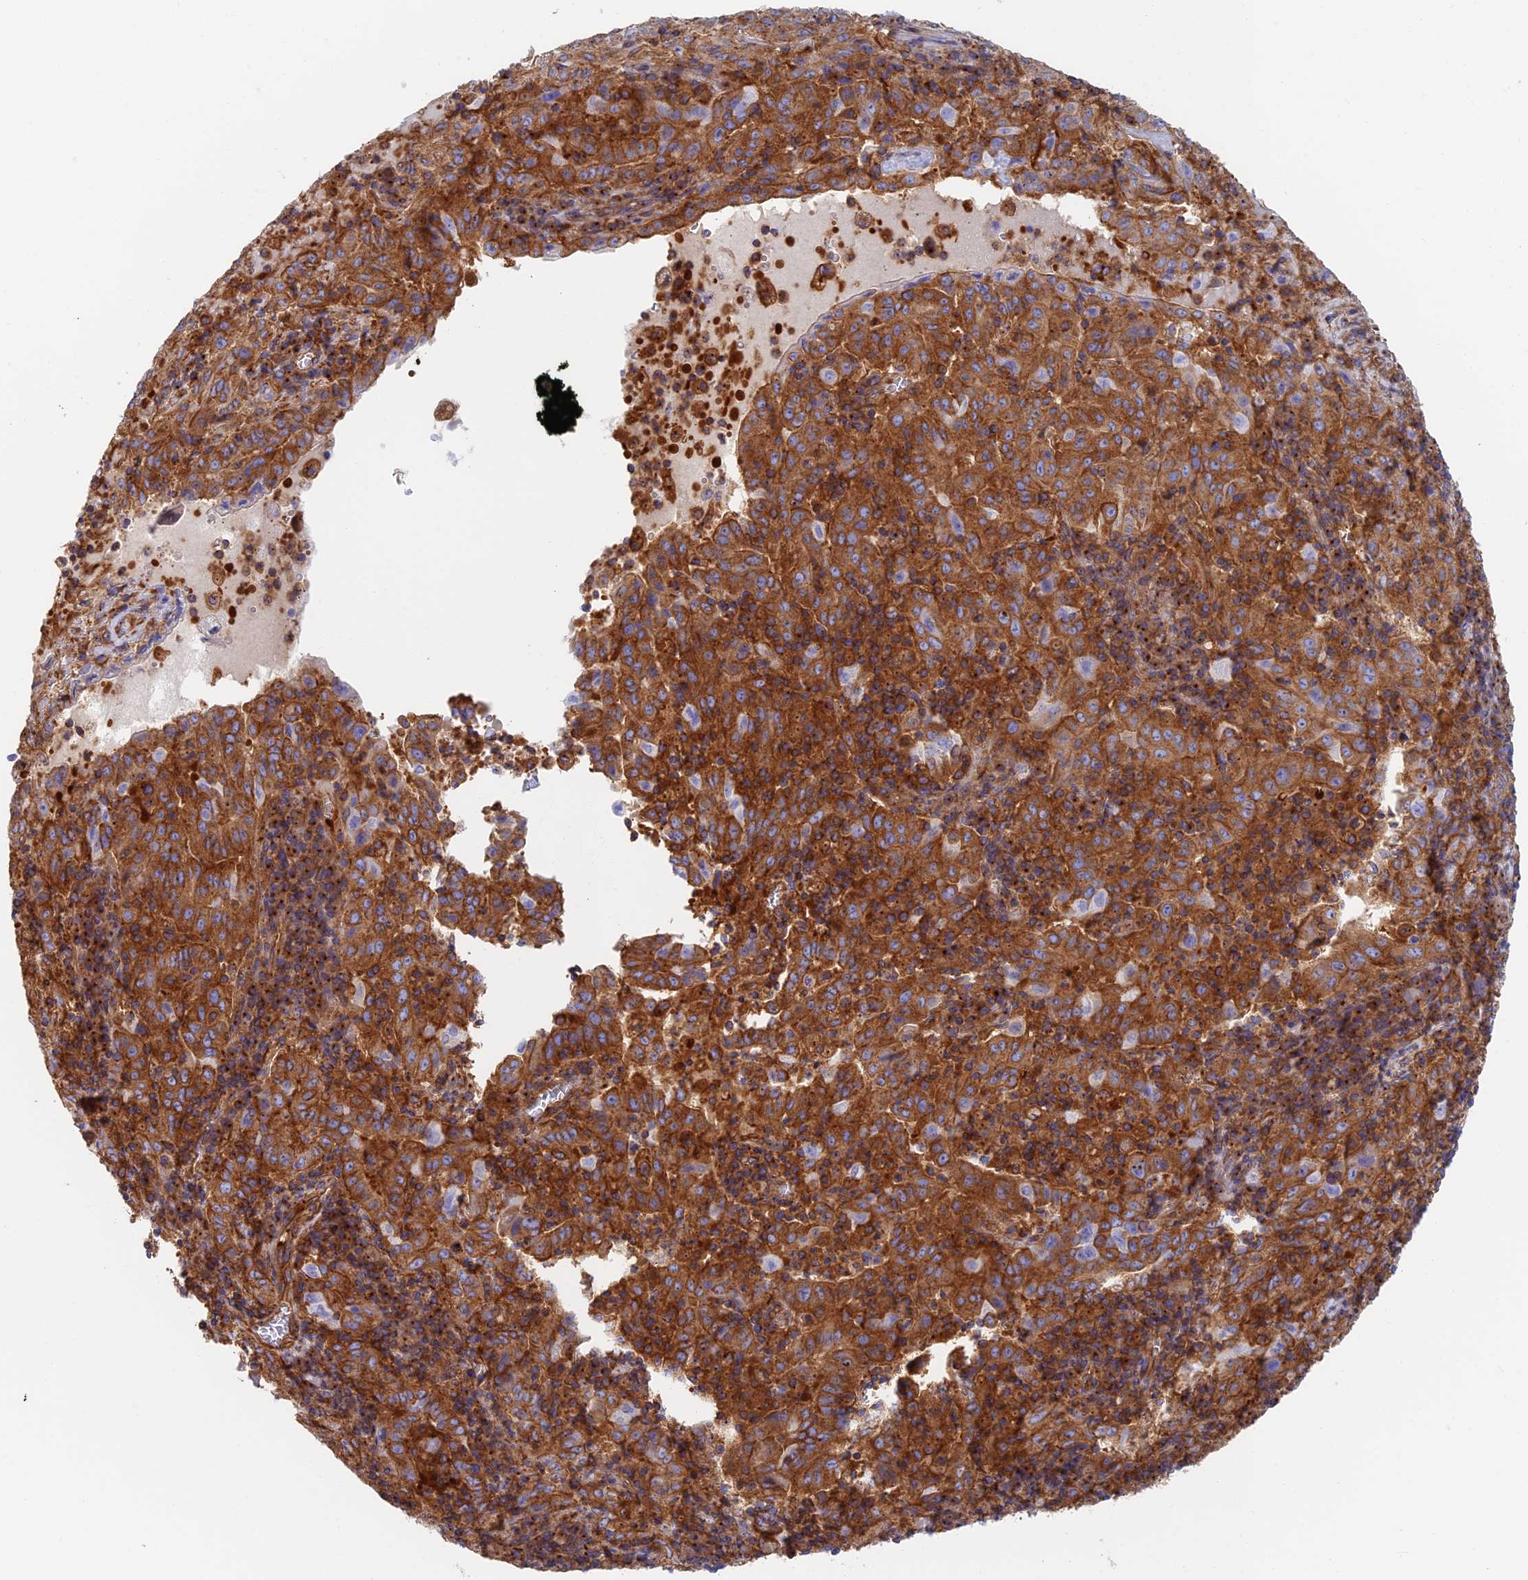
{"staining": {"intensity": "strong", "quantity": ">75%", "location": "cytoplasmic/membranous"}, "tissue": "pancreatic cancer", "cell_type": "Tumor cells", "image_type": "cancer", "snomed": [{"axis": "morphology", "description": "Adenocarcinoma, NOS"}, {"axis": "topography", "description": "Pancreas"}], "caption": "Protein staining of pancreatic cancer tissue demonstrates strong cytoplasmic/membranous expression in approximately >75% of tumor cells. The staining was performed using DAB (3,3'-diaminobenzidine), with brown indicating positive protein expression. Nuclei are stained blue with hematoxylin.", "gene": "DCTN2", "patient": {"sex": "male", "age": 63}}